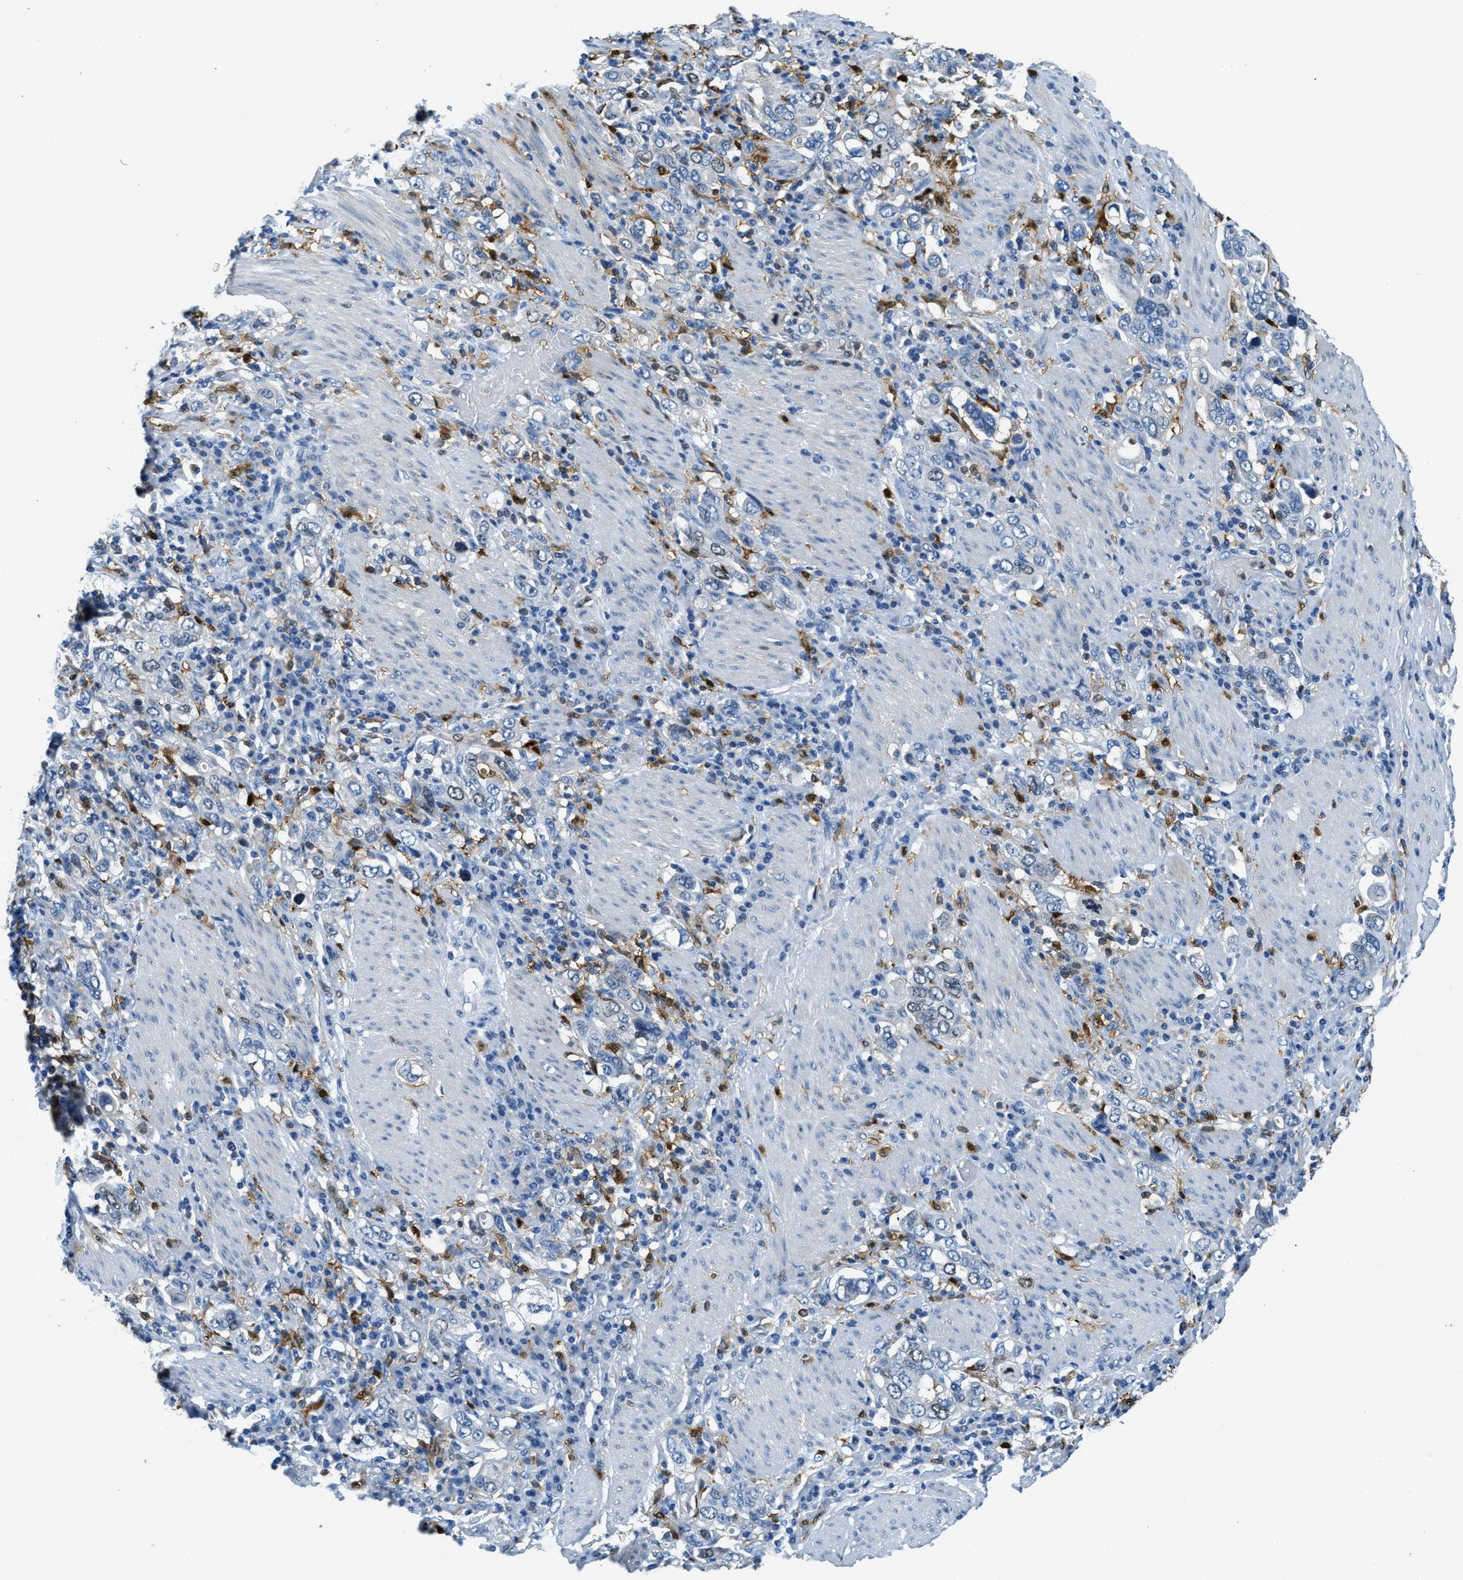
{"staining": {"intensity": "negative", "quantity": "none", "location": "none"}, "tissue": "stomach cancer", "cell_type": "Tumor cells", "image_type": "cancer", "snomed": [{"axis": "morphology", "description": "Adenocarcinoma, NOS"}, {"axis": "topography", "description": "Stomach, upper"}], "caption": "Photomicrograph shows no significant protein positivity in tumor cells of stomach cancer.", "gene": "CAPG", "patient": {"sex": "male", "age": 62}}